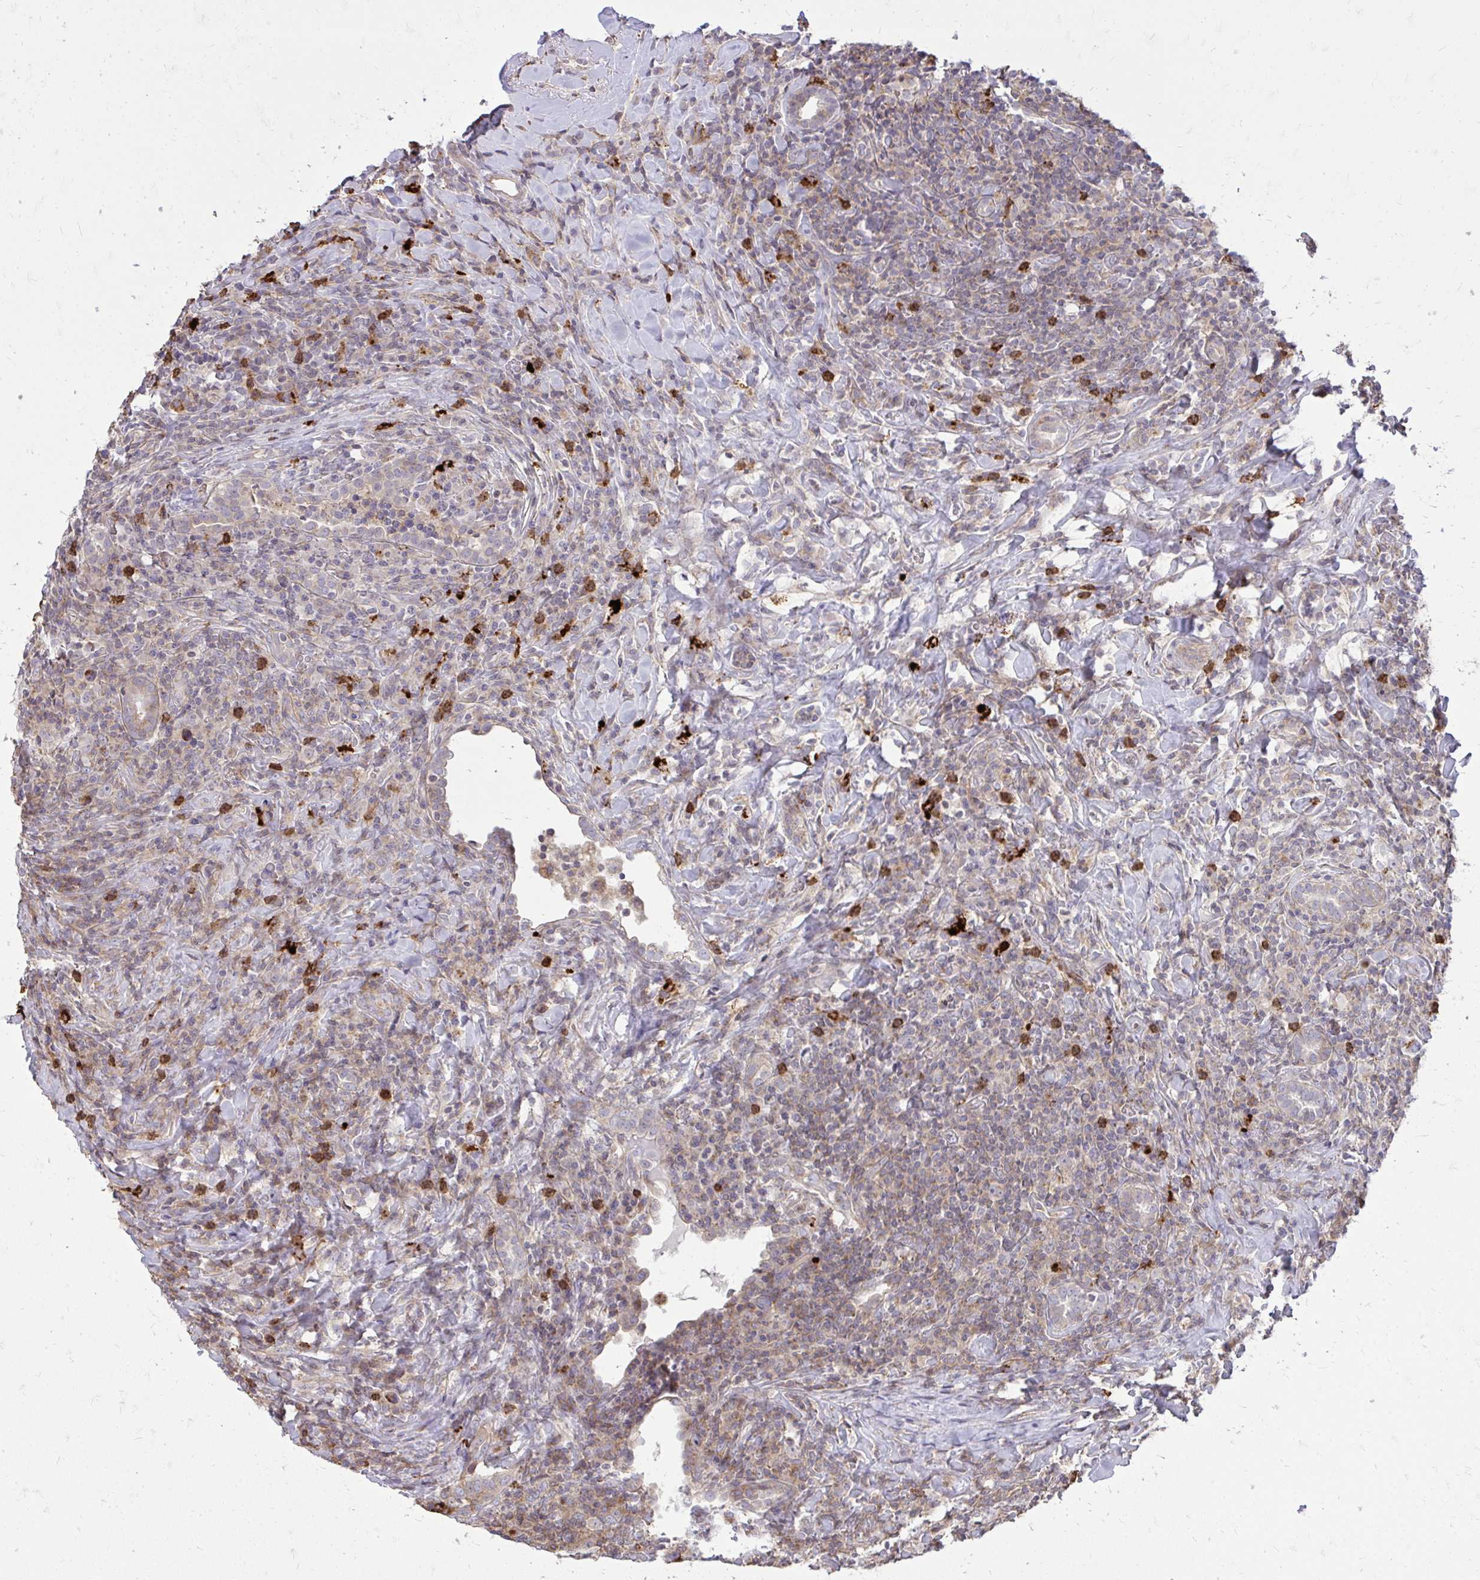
{"staining": {"intensity": "negative", "quantity": "none", "location": "none"}, "tissue": "lymphoma", "cell_type": "Tumor cells", "image_type": "cancer", "snomed": [{"axis": "morphology", "description": "Hodgkin's disease, NOS"}, {"axis": "topography", "description": "Lung"}], "caption": "An IHC micrograph of Hodgkin's disease is shown. There is no staining in tumor cells of Hodgkin's disease. (DAB immunohistochemistry (IHC) with hematoxylin counter stain).", "gene": "SLC7A5", "patient": {"sex": "male", "age": 17}}